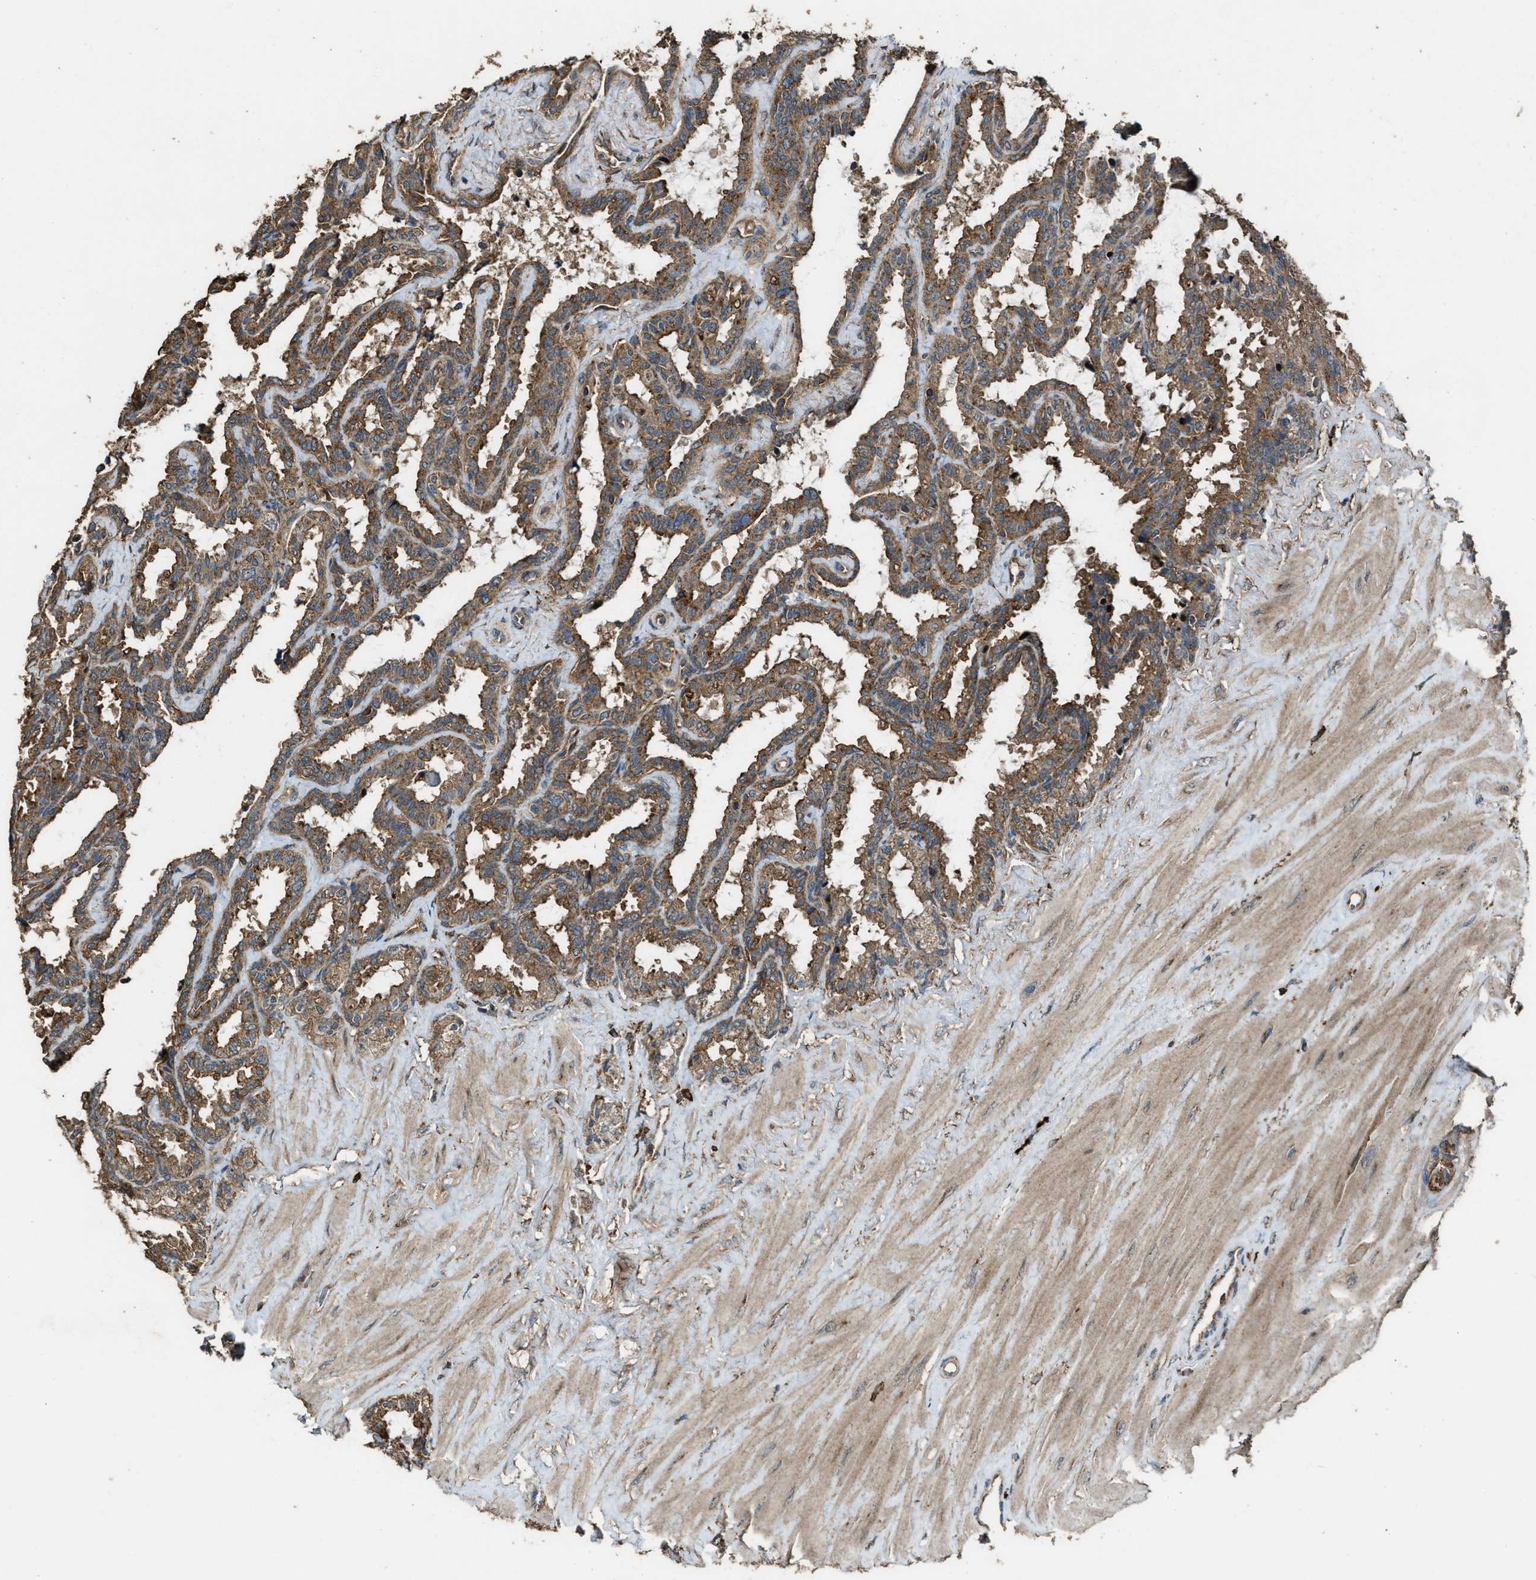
{"staining": {"intensity": "moderate", "quantity": ">75%", "location": "cytoplasmic/membranous"}, "tissue": "seminal vesicle", "cell_type": "Glandular cells", "image_type": "normal", "snomed": [{"axis": "morphology", "description": "Normal tissue, NOS"}, {"axis": "topography", "description": "Seminal veicle"}], "caption": "Normal seminal vesicle was stained to show a protein in brown. There is medium levels of moderate cytoplasmic/membranous expression in approximately >75% of glandular cells. The staining was performed using DAB (3,3'-diaminobenzidine), with brown indicating positive protein expression. Nuclei are stained blue with hematoxylin.", "gene": "MAP3K8", "patient": {"sex": "male", "age": 46}}